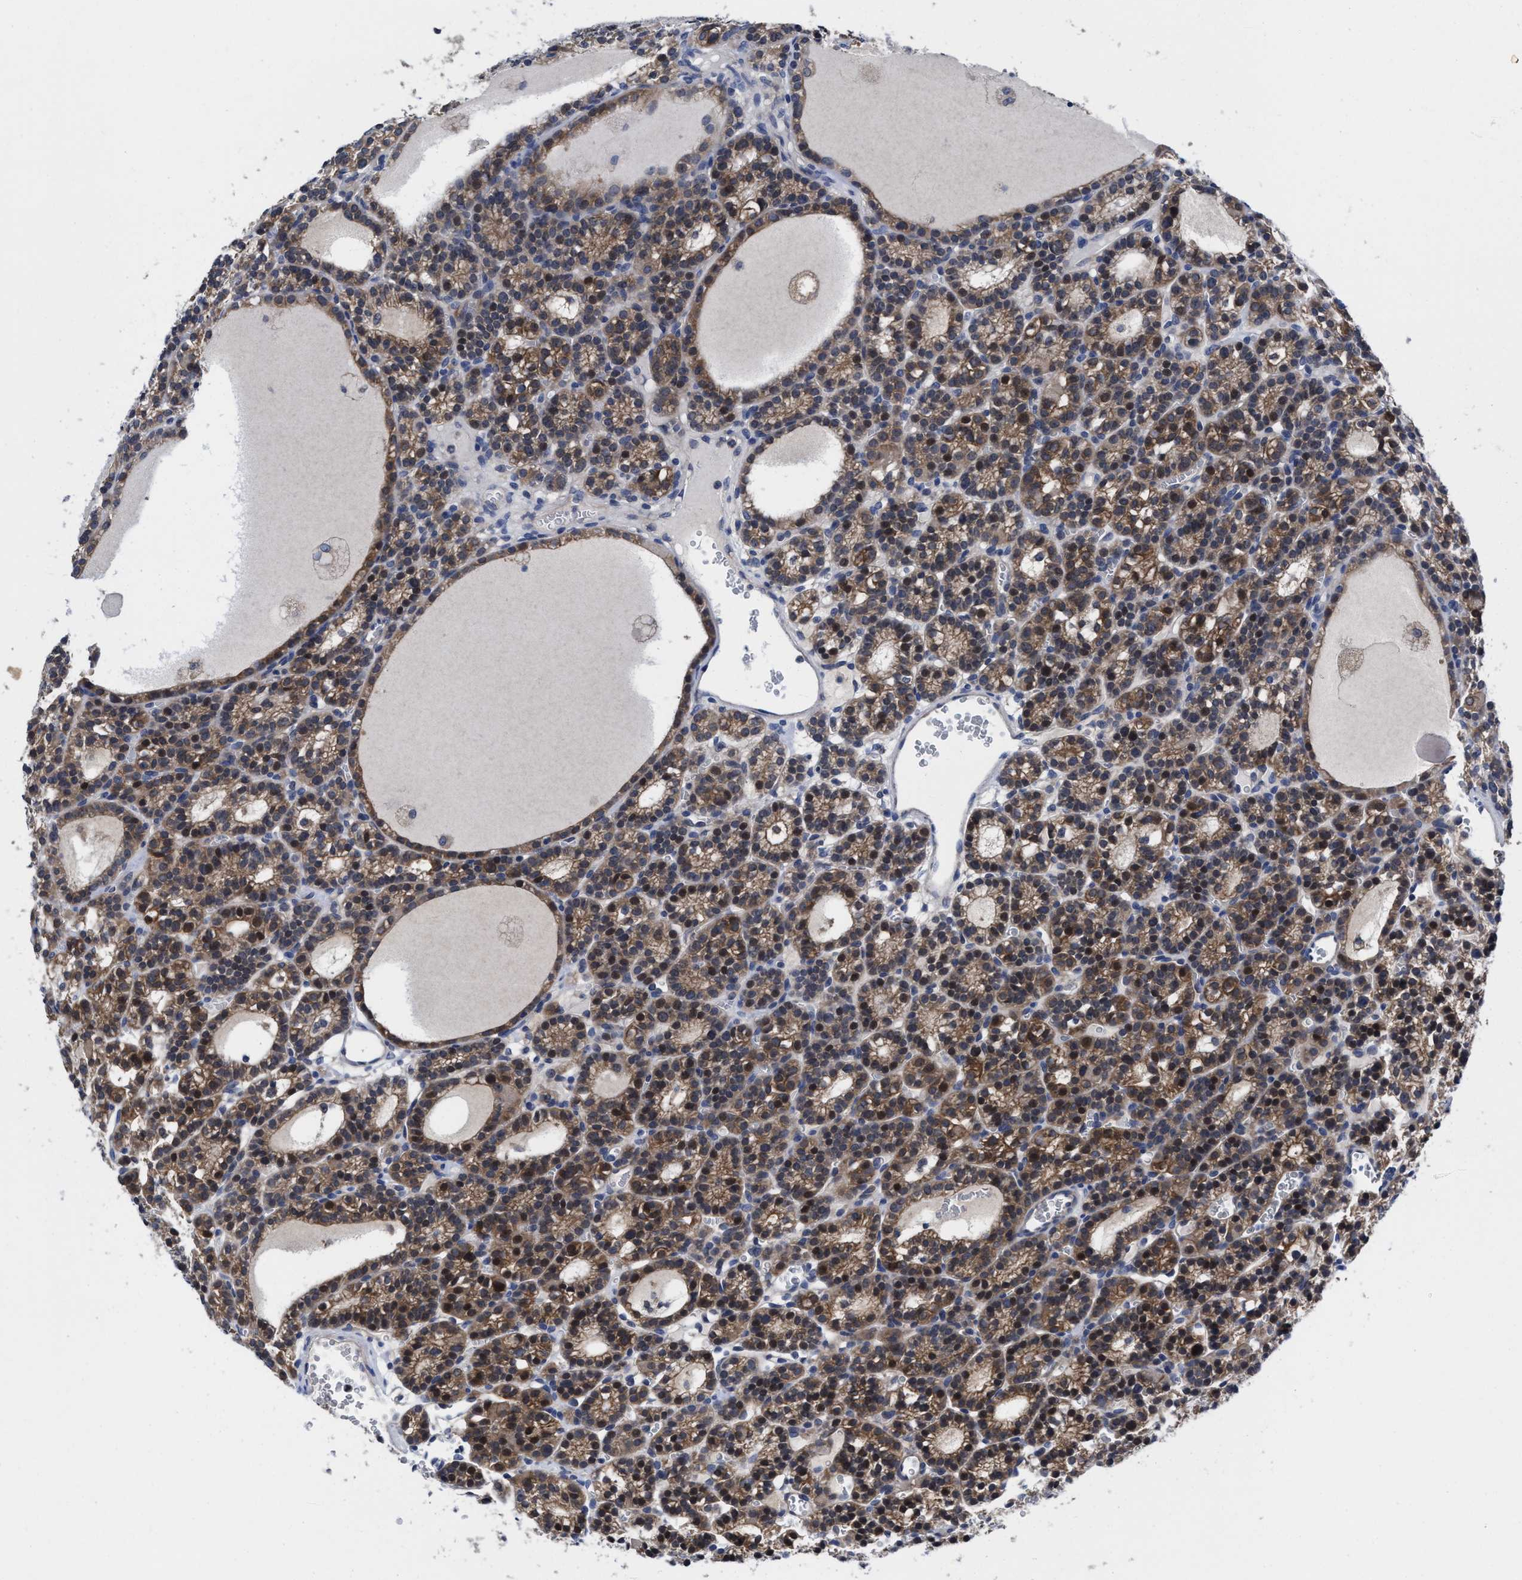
{"staining": {"intensity": "moderate", "quantity": ">75%", "location": "cytoplasmic/membranous"}, "tissue": "parathyroid gland", "cell_type": "Glandular cells", "image_type": "normal", "snomed": [{"axis": "morphology", "description": "Normal tissue, NOS"}, {"axis": "morphology", "description": "Adenoma, NOS"}, {"axis": "topography", "description": "Parathyroid gland"}], "caption": "The micrograph demonstrates staining of normal parathyroid gland, revealing moderate cytoplasmic/membranous protein positivity (brown color) within glandular cells. (DAB IHC with brightfield microscopy, high magnification).", "gene": "TXNDC17", "patient": {"sex": "female", "age": 58}}